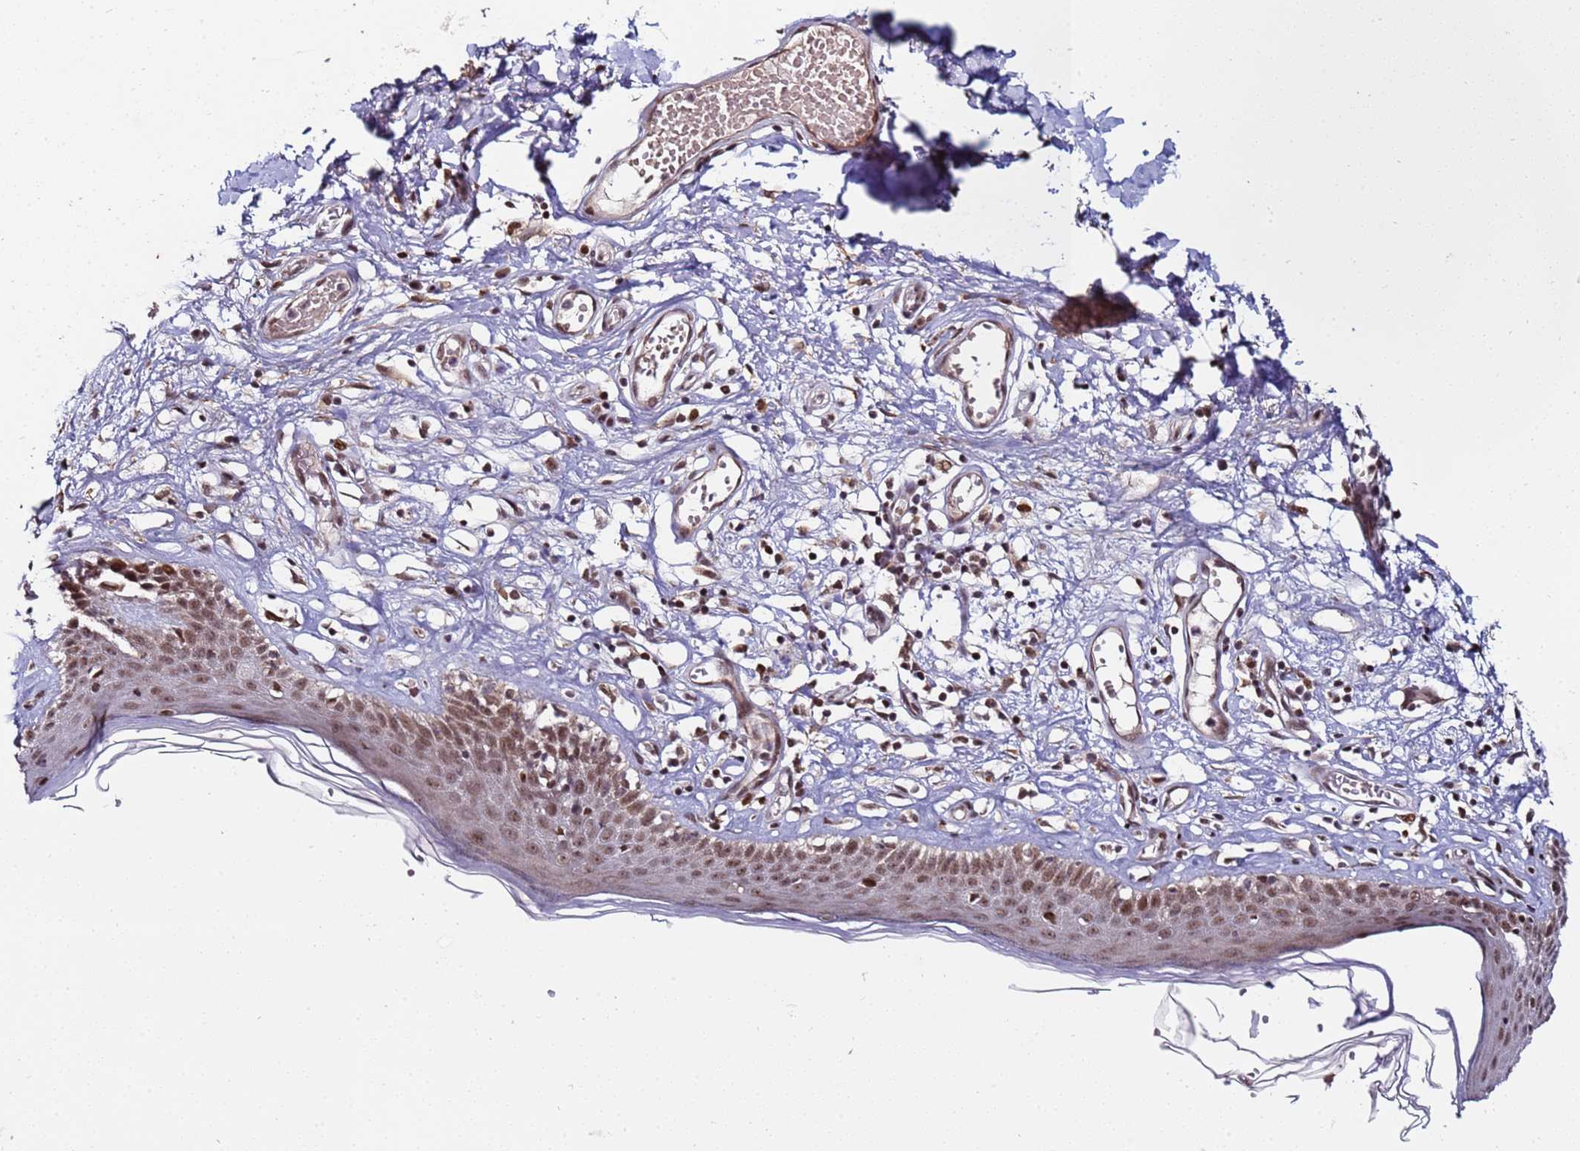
{"staining": {"intensity": "moderate", "quantity": ">75%", "location": "nuclear"}, "tissue": "skin", "cell_type": "Epidermal cells", "image_type": "normal", "snomed": [{"axis": "morphology", "description": "Normal tissue, NOS"}, {"axis": "topography", "description": "Adipose tissue"}, {"axis": "topography", "description": "Vascular tissue"}, {"axis": "topography", "description": "Vulva"}, {"axis": "topography", "description": "Peripheral nerve tissue"}], "caption": "Immunohistochemical staining of normal human skin exhibits moderate nuclear protein positivity in about >75% of epidermal cells. Nuclei are stained in blue.", "gene": "PPM1H", "patient": {"sex": "female", "age": 86}}